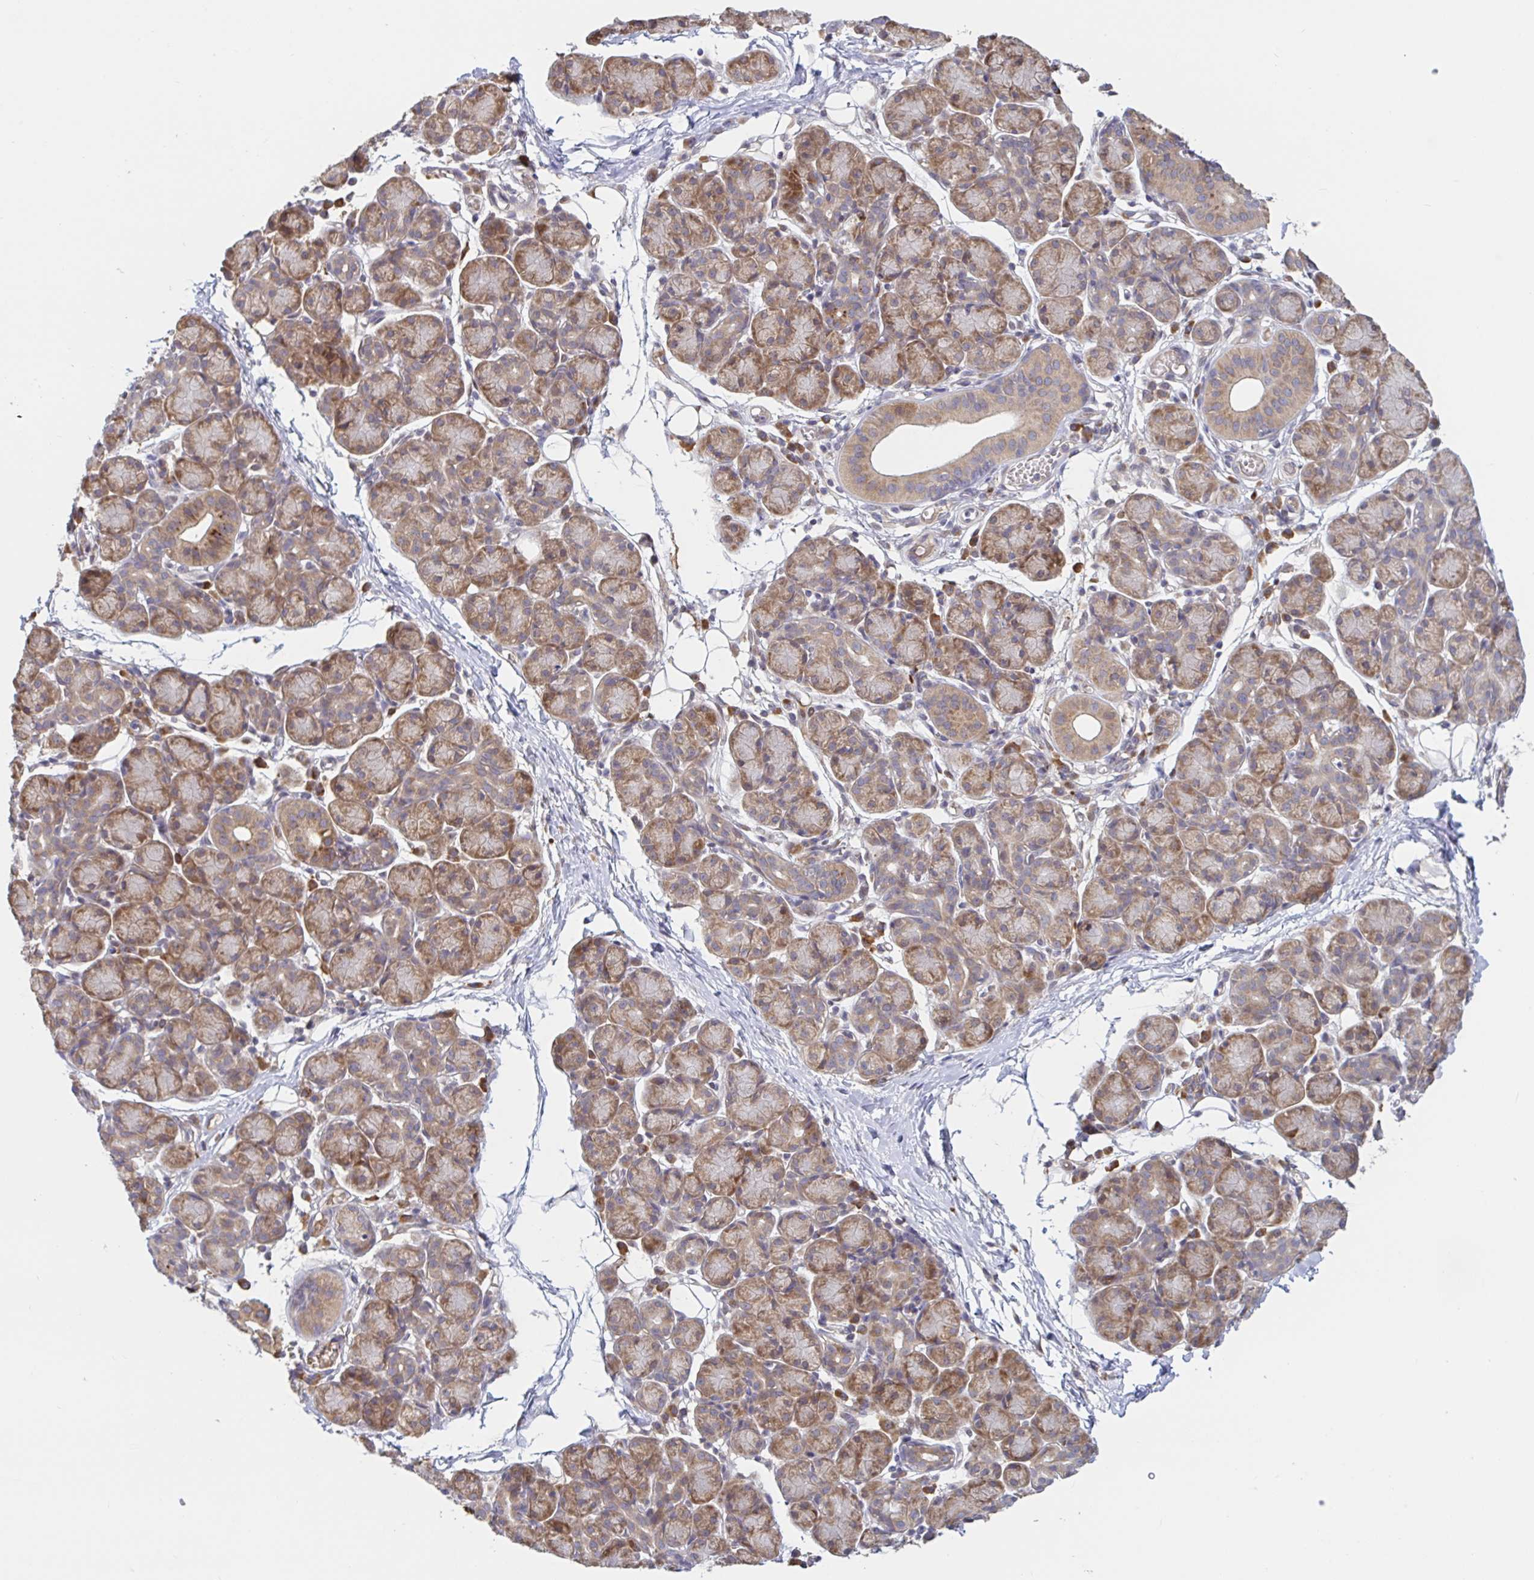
{"staining": {"intensity": "moderate", "quantity": ">75%", "location": "cytoplasmic/membranous"}, "tissue": "salivary gland", "cell_type": "Glandular cells", "image_type": "normal", "snomed": [{"axis": "morphology", "description": "Normal tissue, NOS"}, {"axis": "morphology", "description": "Inflammation, NOS"}, {"axis": "topography", "description": "Lymph node"}, {"axis": "topography", "description": "Salivary gland"}], "caption": "The image reveals immunohistochemical staining of unremarkable salivary gland. There is moderate cytoplasmic/membranous positivity is present in about >75% of glandular cells.", "gene": "LARP1", "patient": {"sex": "male", "age": 3}}